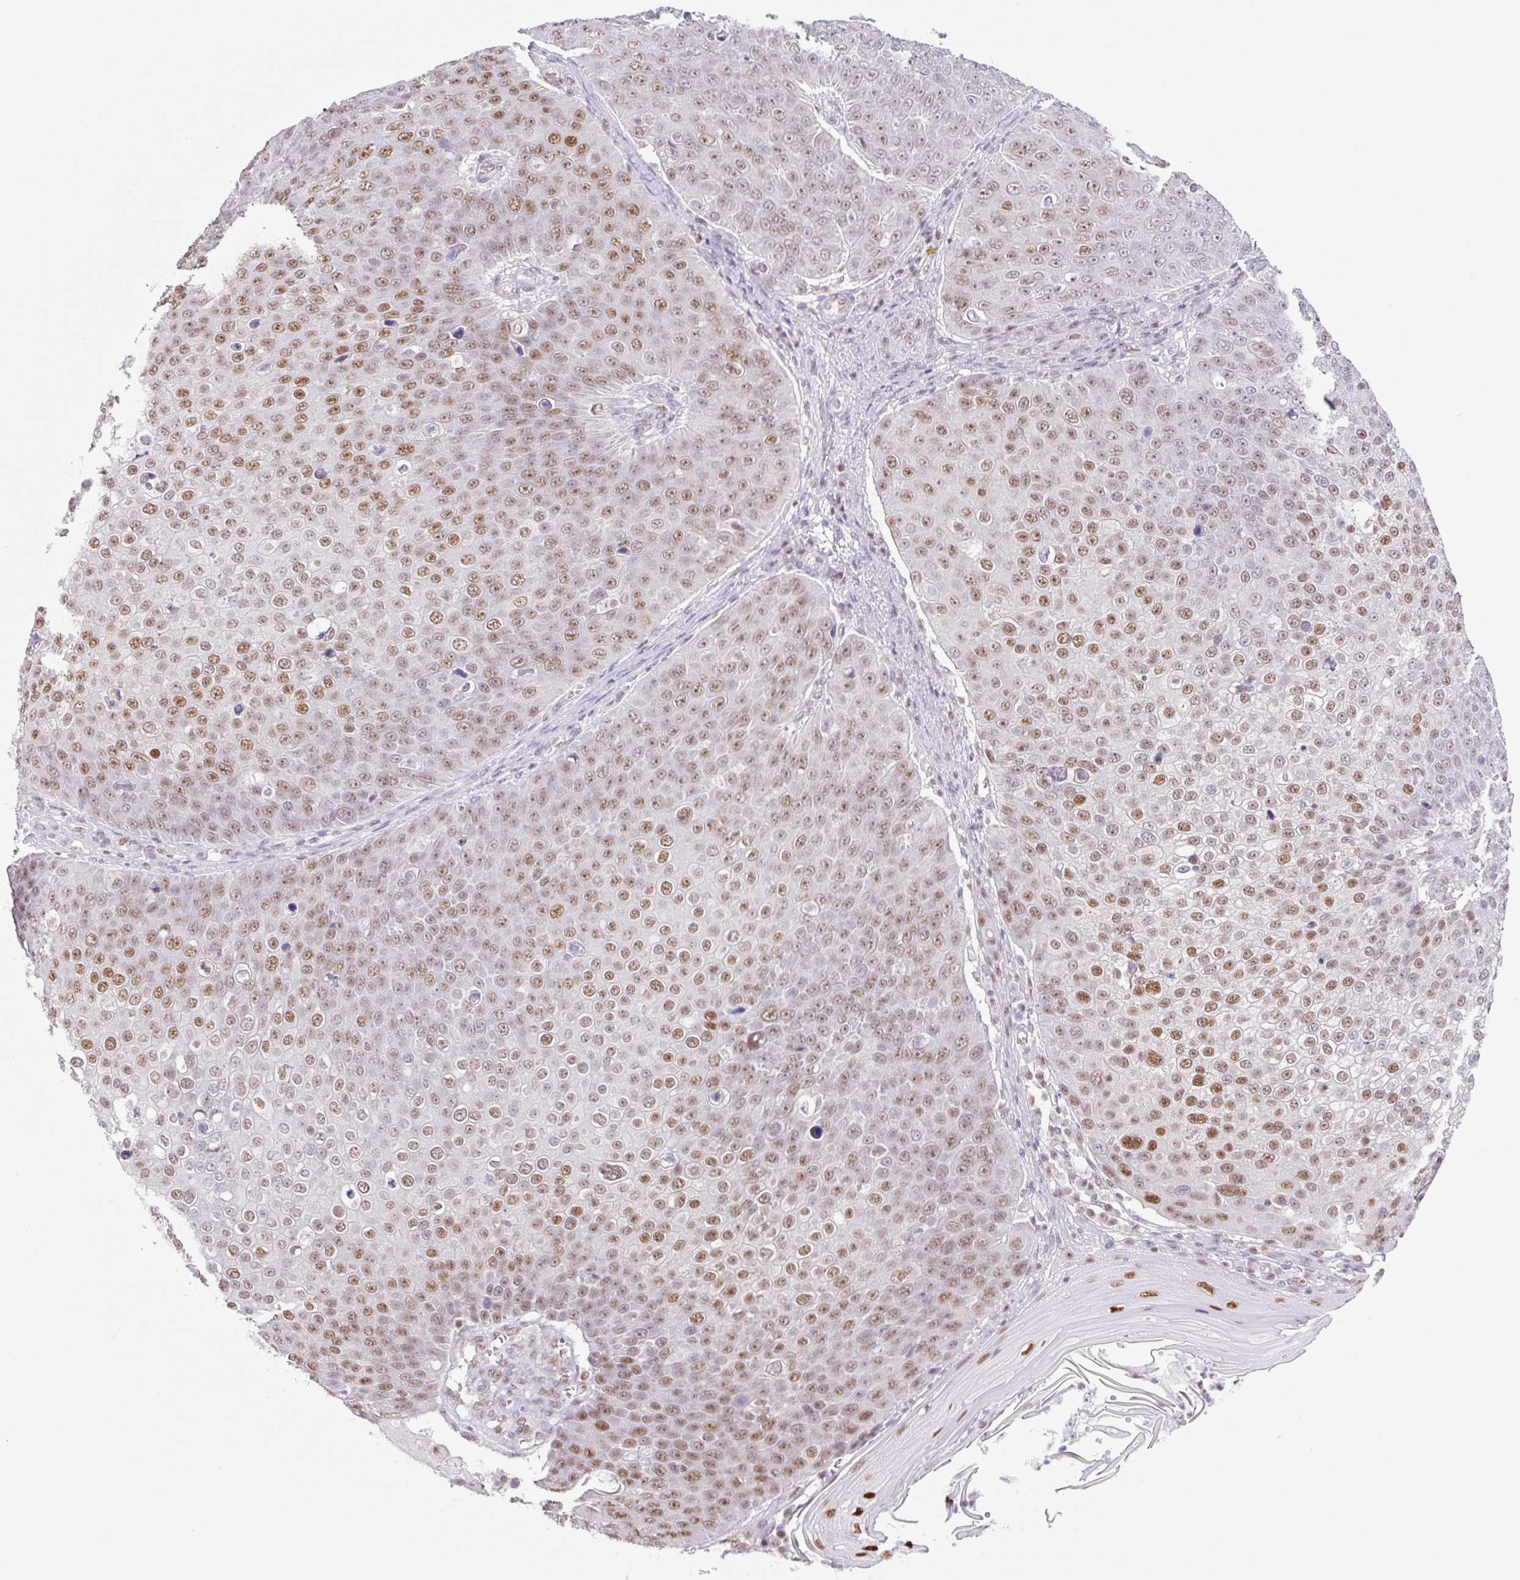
{"staining": {"intensity": "moderate", "quantity": "25%-75%", "location": "nuclear"}, "tissue": "skin cancer", "cell_type": "Tumor cells", "image_type": "cancer", "snomed": [{"axis": "morphology", "description": "Squamous cell carcinoma, NOS"}, {"axis": "topography", "description": "Skin"}], "caption": "Skin cancer stained with a brown dye shows moderate nuclear positive staining in approximately 25%-75% of tumor cells.", "gene": "TLE3", "patient": {"sex": "male", "age": 71}}